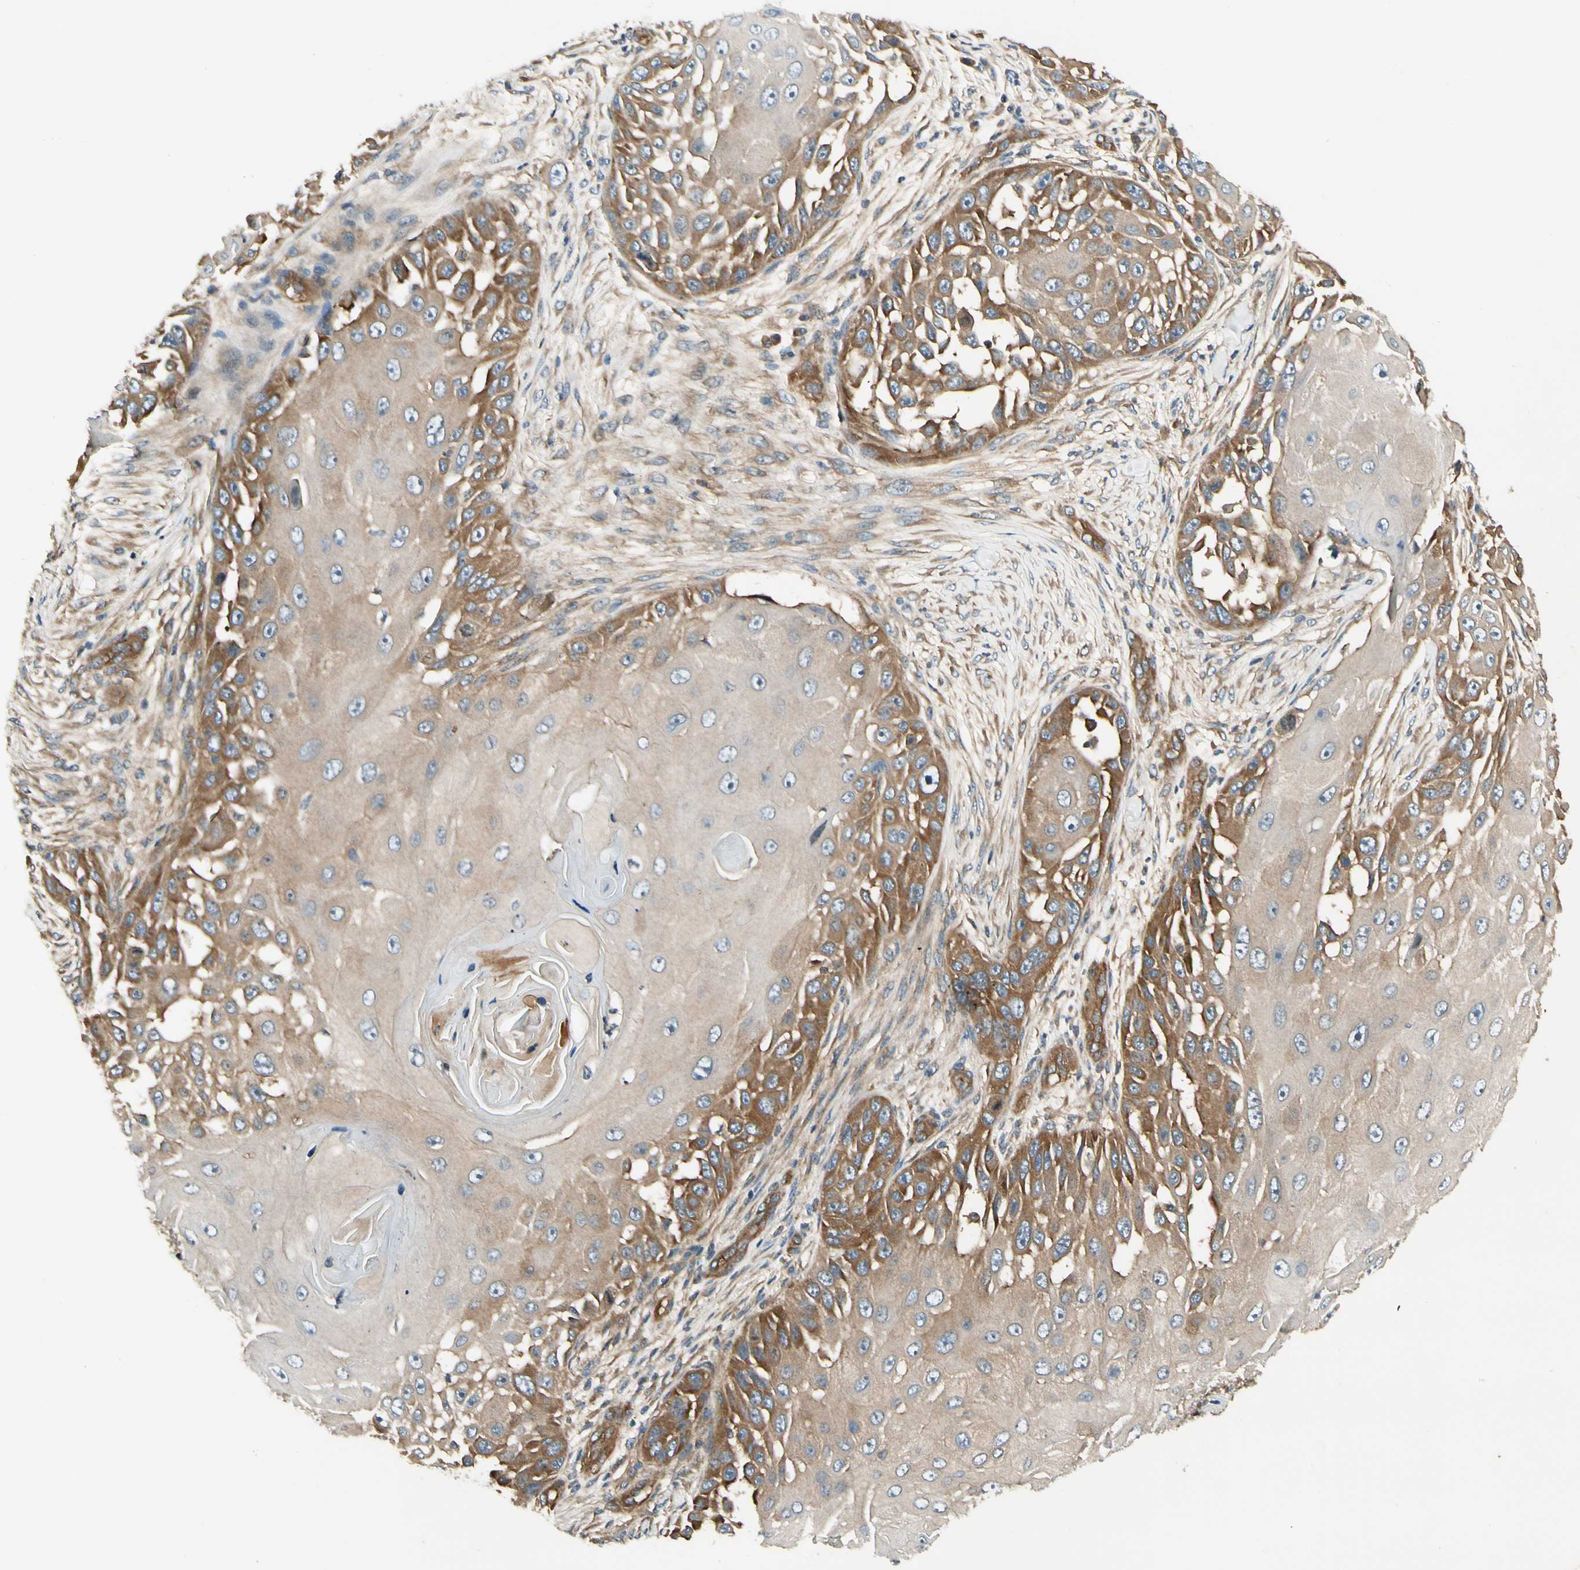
{"staining": {"intensity": "moderate", "quantity": "25%-75%", "location": "cytoplasmic/membranous"}, "tissue": "skin cancer", "cell_type": "Tumor cells", "image_type": "cancer", "snomed": [{"axis": "morphology", "description": "Squamous cell carcinoma, NOS"}, {"axis": "topography", "description": "Skin"}], "caption": "A medium amount of moderate cytoplasmic/membranous expression is appreciated in about 25%-75% of tumor cells in skin cancer tissue. (DAB IHC with brightfield microscopy, high magnification).", "gene": "ROCK2", "patient": {"sex": "female", "age": 44}}